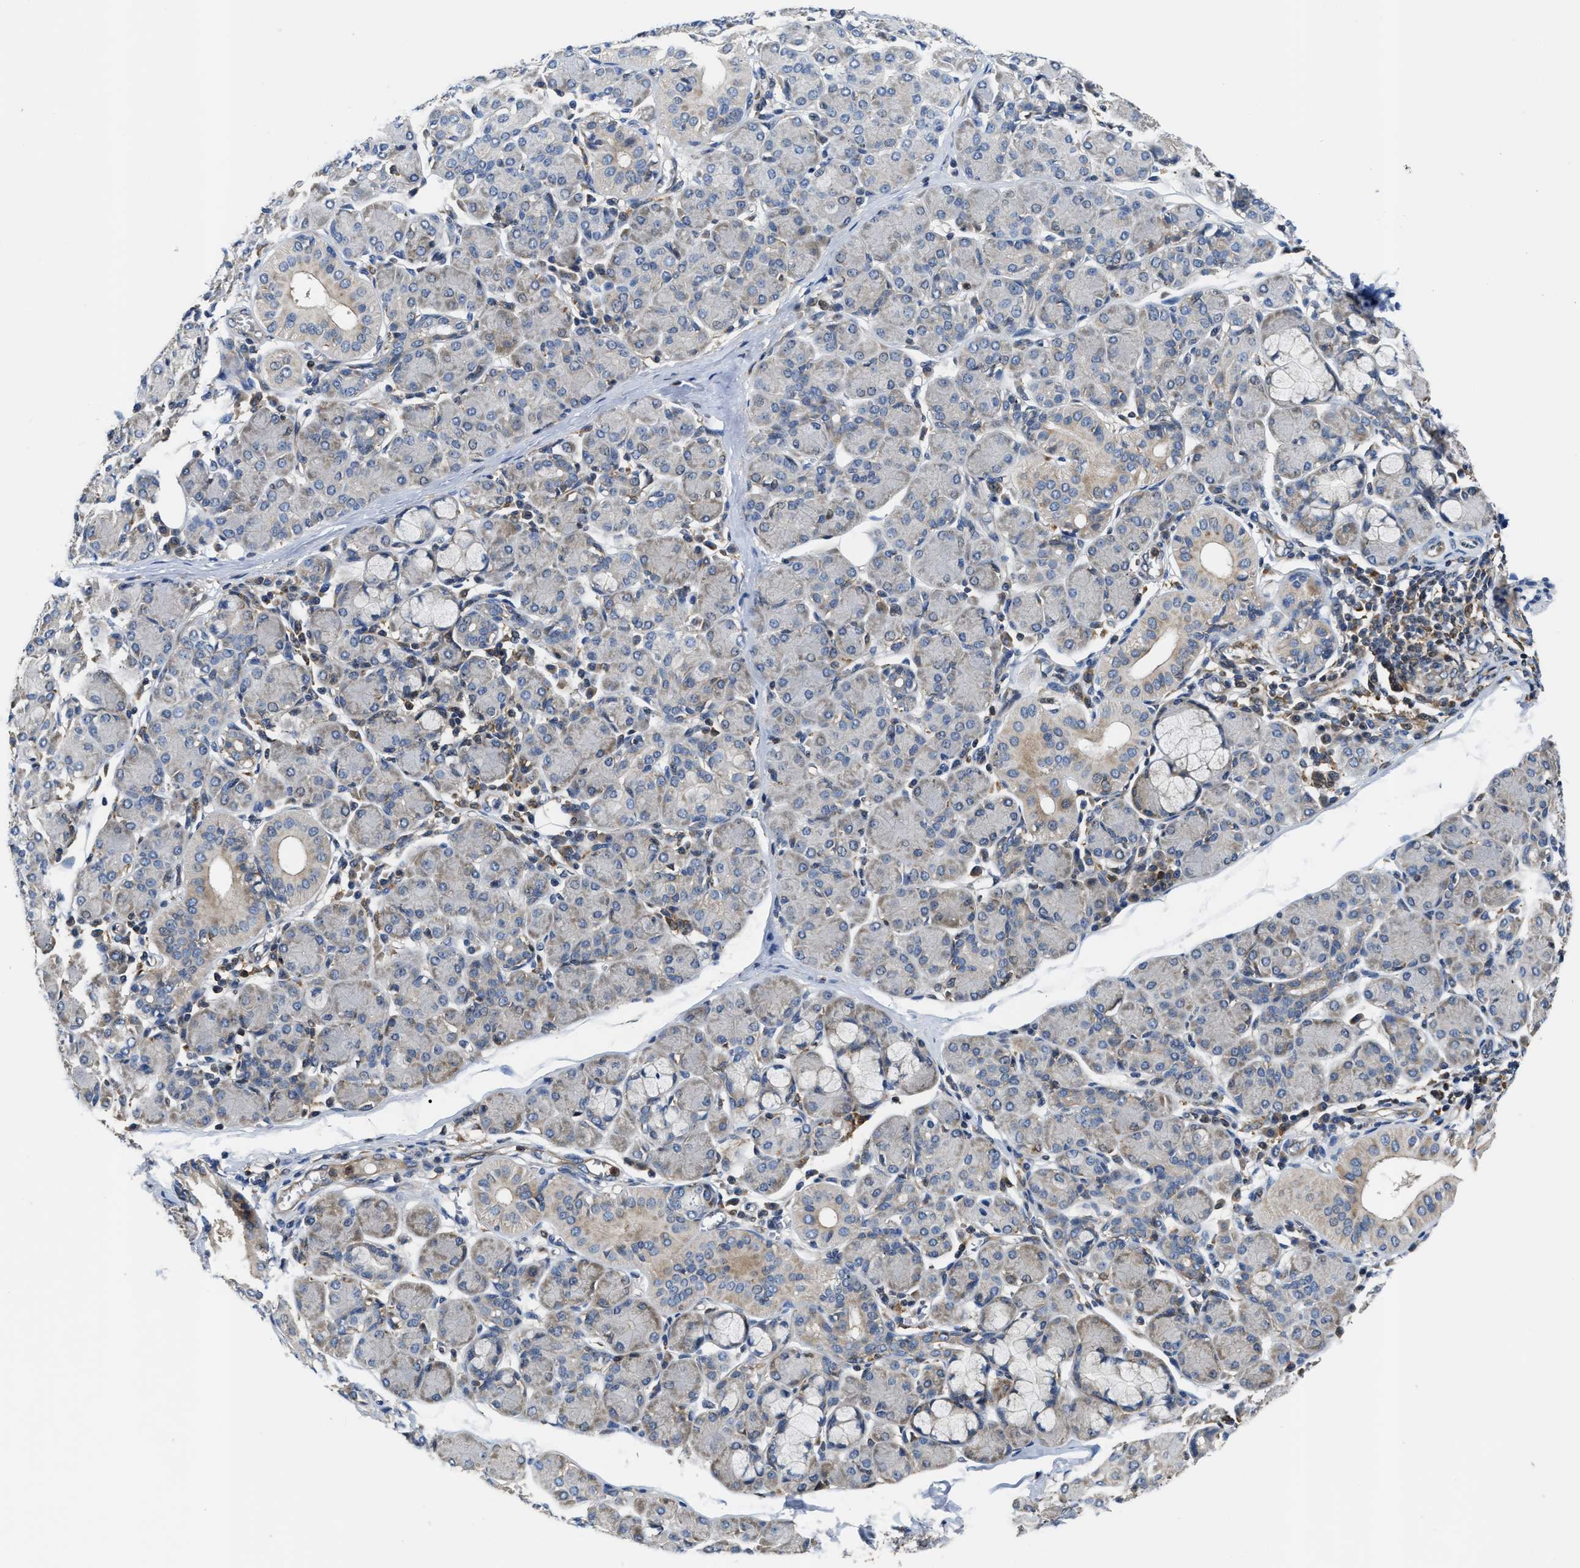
{"staining": {"intensity": "weak", "quantity": "<25%", "location": "cytoplasmic/membranous"}, "tissue": "salivary gland", "cell_type": "Glandular cells", "image_type": "normal", "snomed": [{"axis": "morphology", "description": "Normal tissue, NOS"}, {"axis": "morphology", "description": "Inflammation, NOS"}, {"axis": "topography", "description": "Lymph node"}, {"axis": "topography", "description": "Salivary gland"}], "caption": "DAB immunohistochemical staining of normal salivary gland shows no significant positivity in glandular cells. Nuclei are stained in blue.", "gene": "OSTF1", "patient": {"sex": "male", "age": 3}}